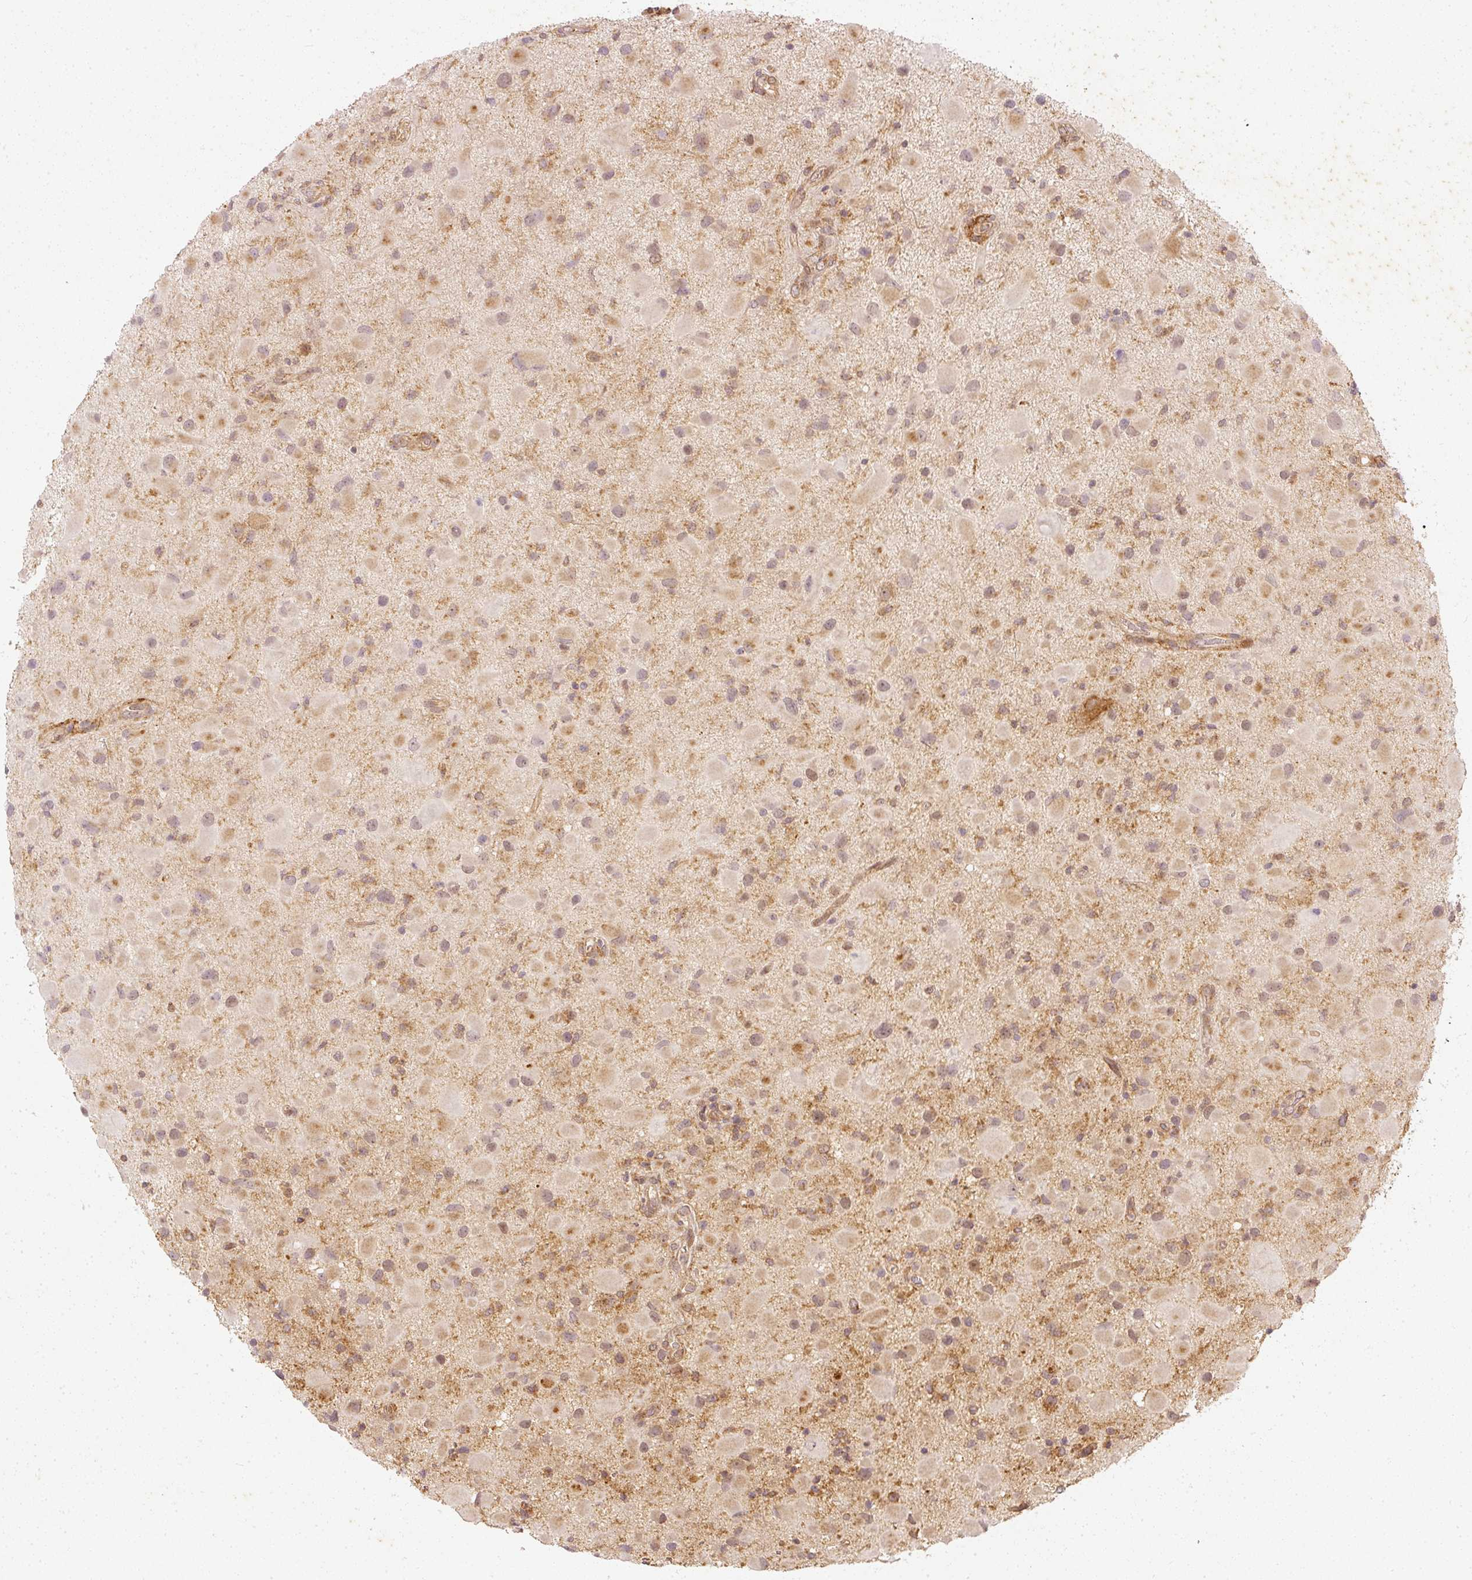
{"staining": {"intensity": "moderate", "quantity": "25%-75%", "location": "cytoplasmic/membranous,nuclear"}, "tissue": "glioma", "cell_type": "Tumor cells", "image_type": "cancer", "snomed": [{"axis": "morphology", "description": "Glioma, malignant, Low grade"}, {"axis": "topography", "description": "Brain"}], "caption": "Immunohistochemical staining of human glioma displays medium levels of moderate cytoplasmic/membranous and nuclear protein expression in about 25%-75% of tumor cells.", "gene": "ZNF580", "patient": {"sex": "female", "age": 32}}